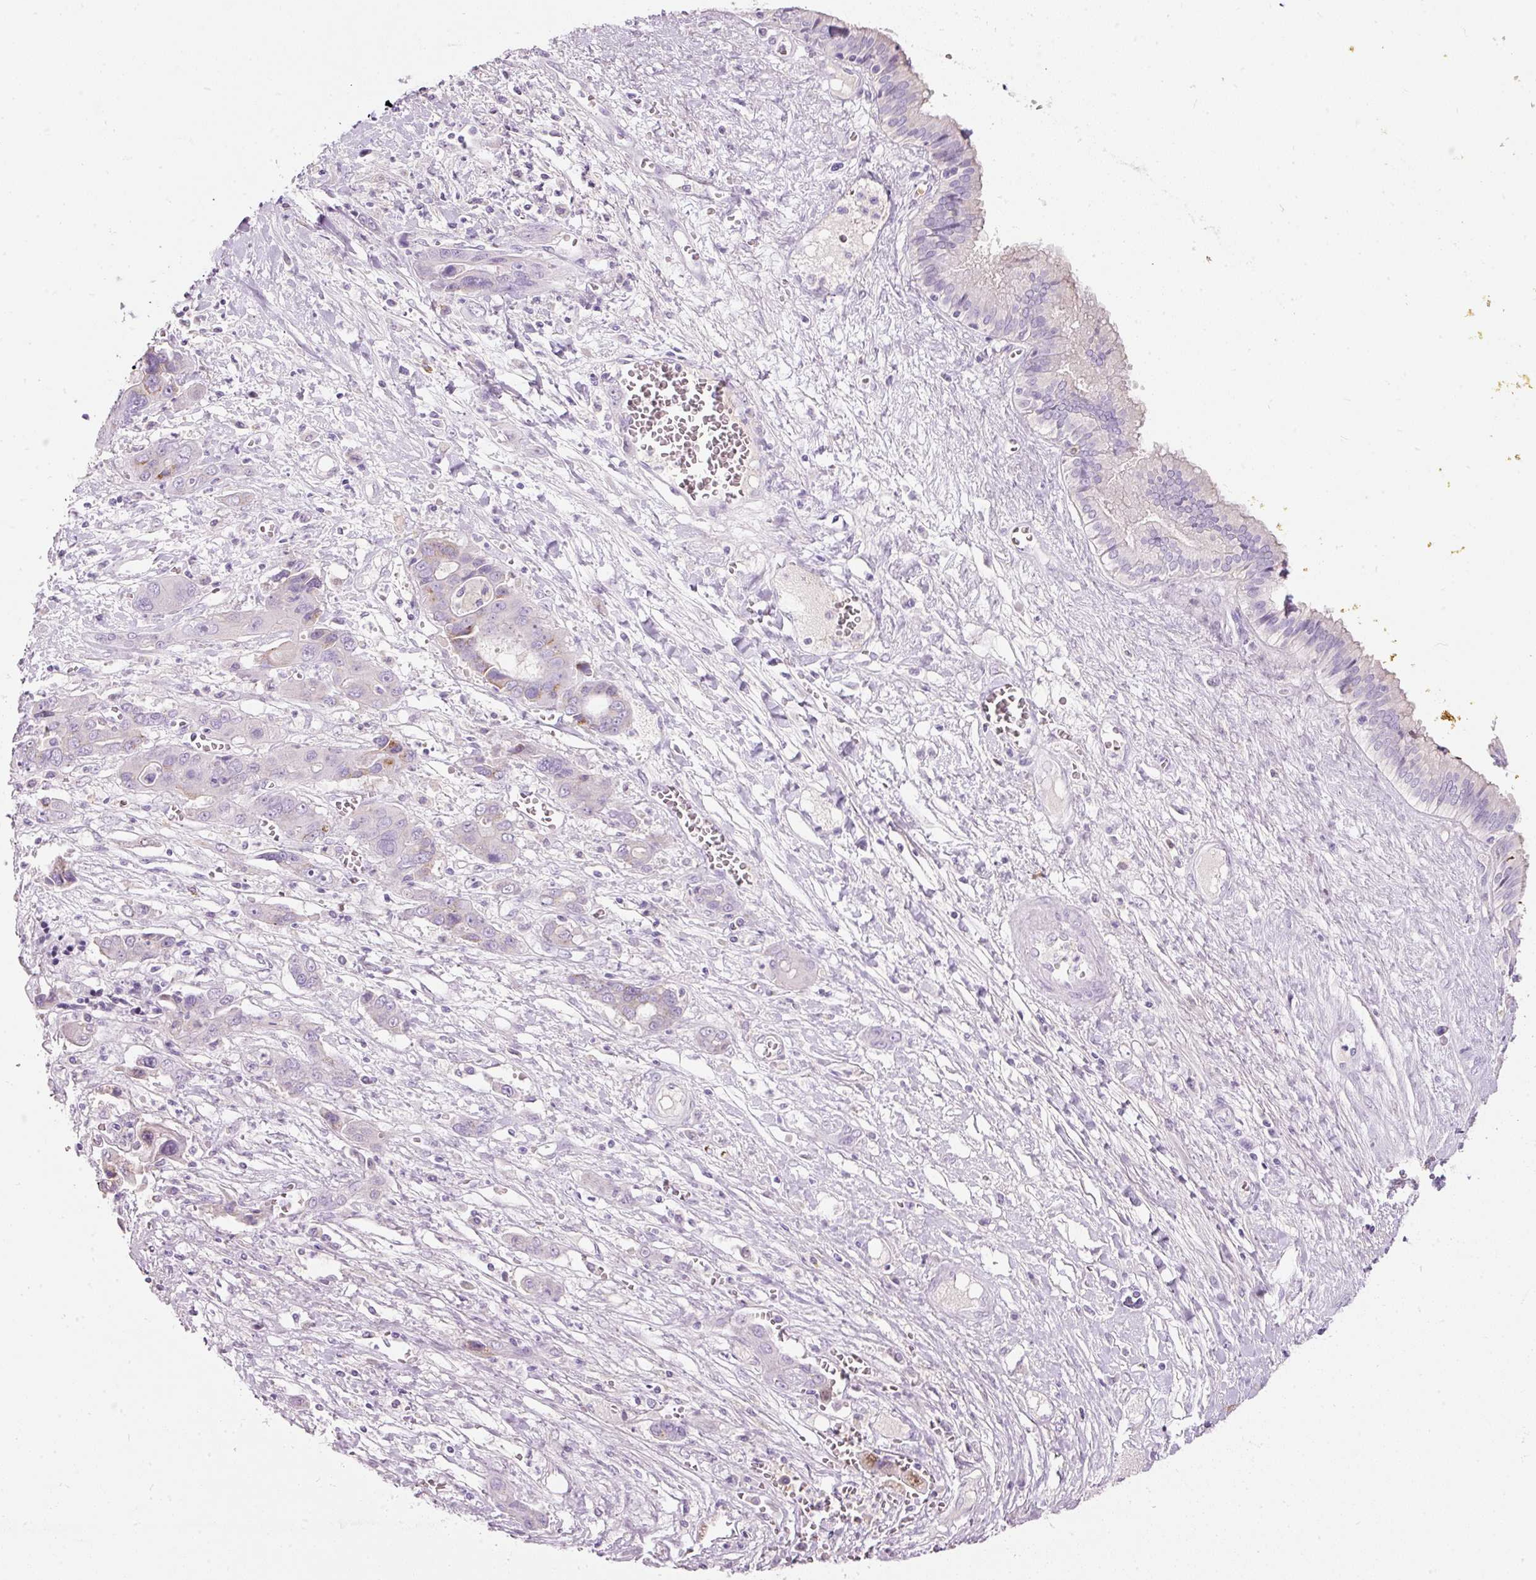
{"staining": {"intensity": "negative", "quantity": "none", "location": "none"}, "tissue": "liver cancer", "cell_type": "Tumor cells", "image_type": "cancer", "snomed": [{"axis": "morphology", "description": "Cholangiocarcinoma"}, {"axis": "topography", "description": "Liver"}], "caption": "A micrograph of liver cancer stained for a protein exhibits no brown staining in tumor cells. The staining is performed using DAB (3,3'-diaminobenzidine) brown chromogen with nuclei counter-stained in using hematoxylin.", "gene": "DNM1", "patient": {"sex": "male", "age": 67}}